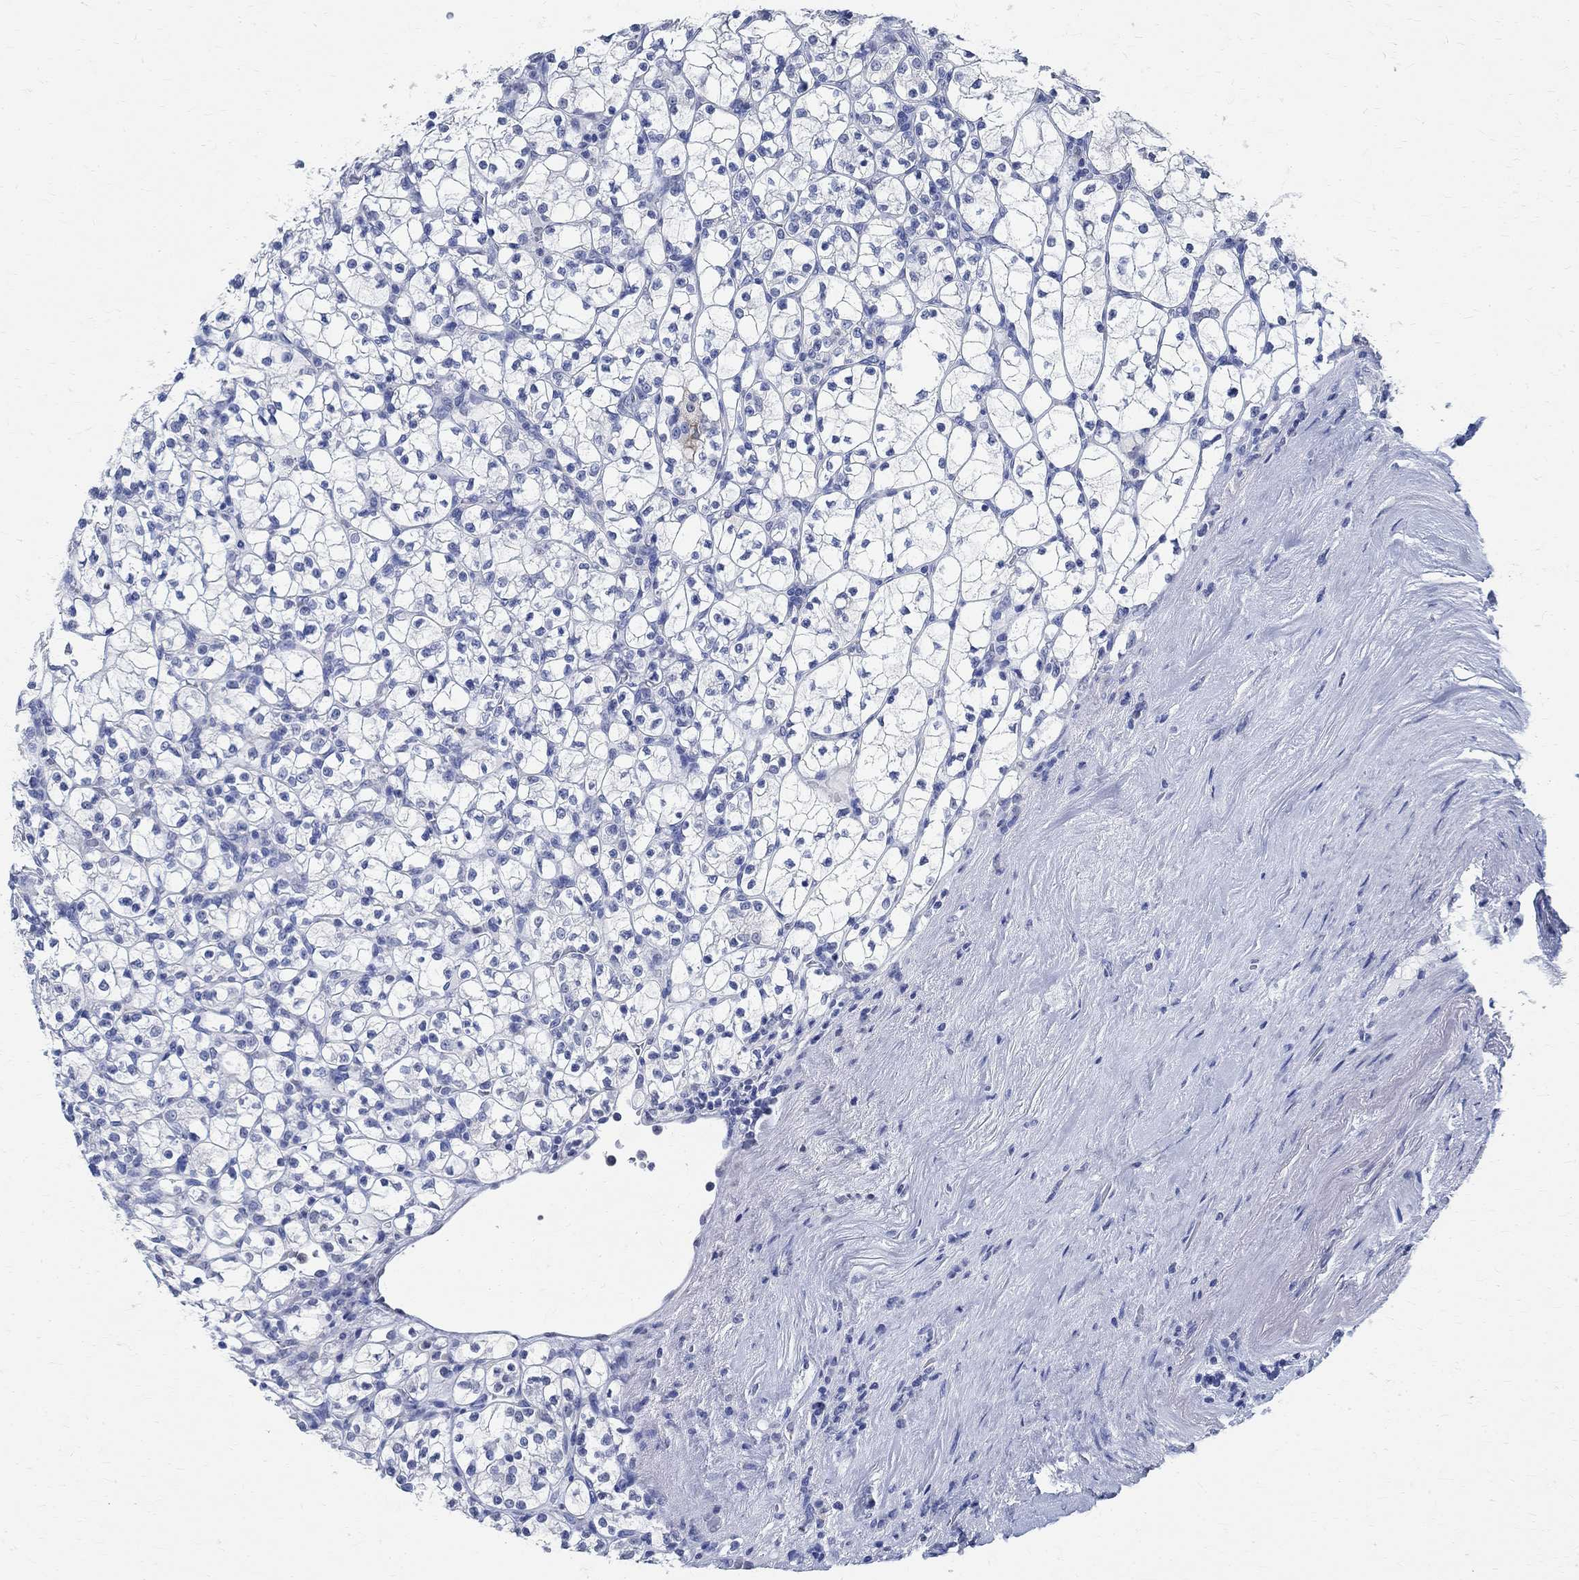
{"staining": {"intensity": "negative", "quantity": "none", "location": "none"}, "tissue": "renal cancer", "cell_type": "Tumor cells", "image_type": "cancer", "snomed": [{"axis": "morphology", "description": "Adenocarcinoma, NOS"}, {"axis": "topography", "description": "Kidney"}], "caption": "DAB (3,3'-diaminobenzidine) immunohistochemical staining of human adenocarcinoma (renal) reveals no significant expression in tumor cells.", "gene": "TMEM221", "patient": {"sex": "female", "age": 89}}